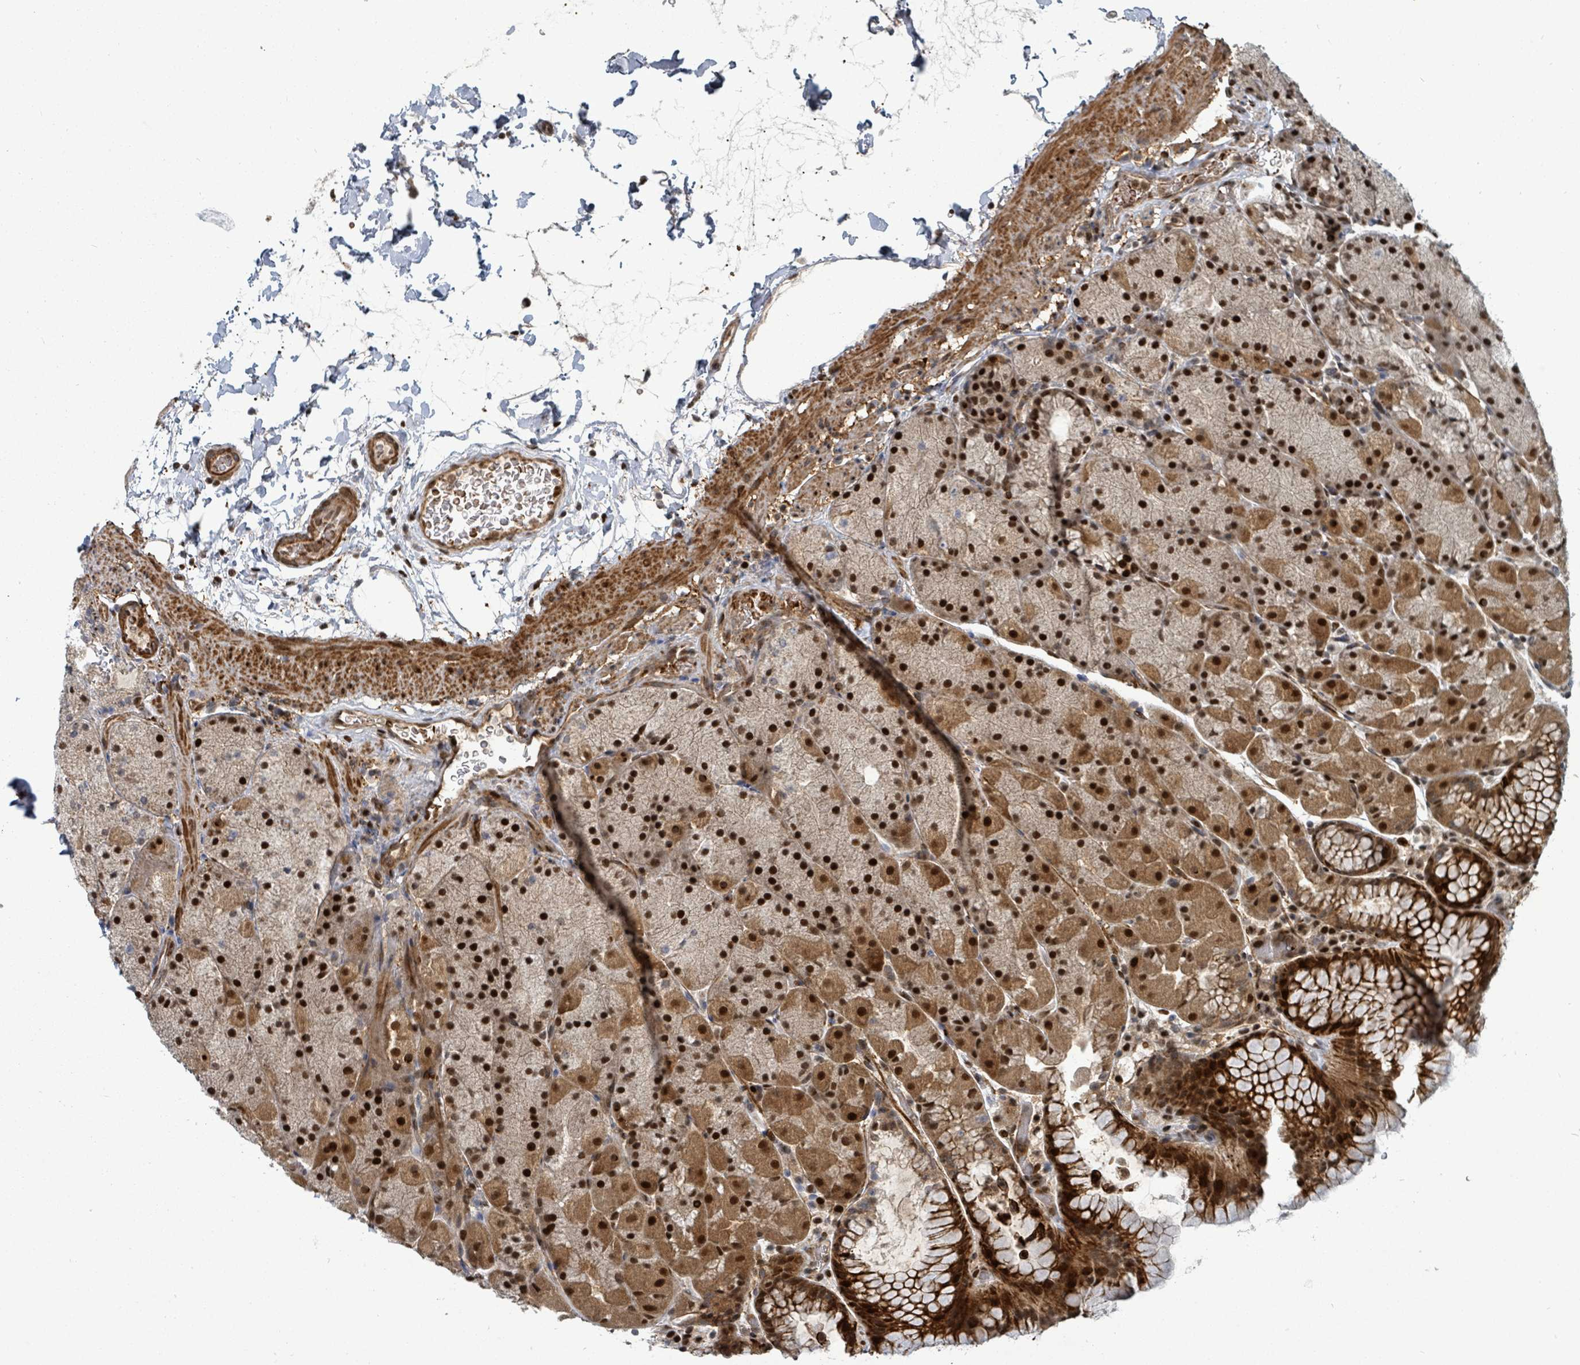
{"staining": {"intensity": "strong", "quantity": ">75%", "location": "cytoplasmic/membranous,nuclear"}, "tissue": "stomach", "cell_type": "Glandular cells", "image_type": "normal", "snomed": [{"axis": "morphology", "description": "Normal tissue, NOS"}, {"axis": "topography", "description": "Stomach, upper"}, {"axis": "topography", "description": "Stomach, lower"}], "caption": "An image of human stomach stained for a protein shows strong cytoplasmic/membranous,nuclear brown staining in glandular cells.", "gene": "TRDMT1", "patient": {"sex": "male", "age": 67}}